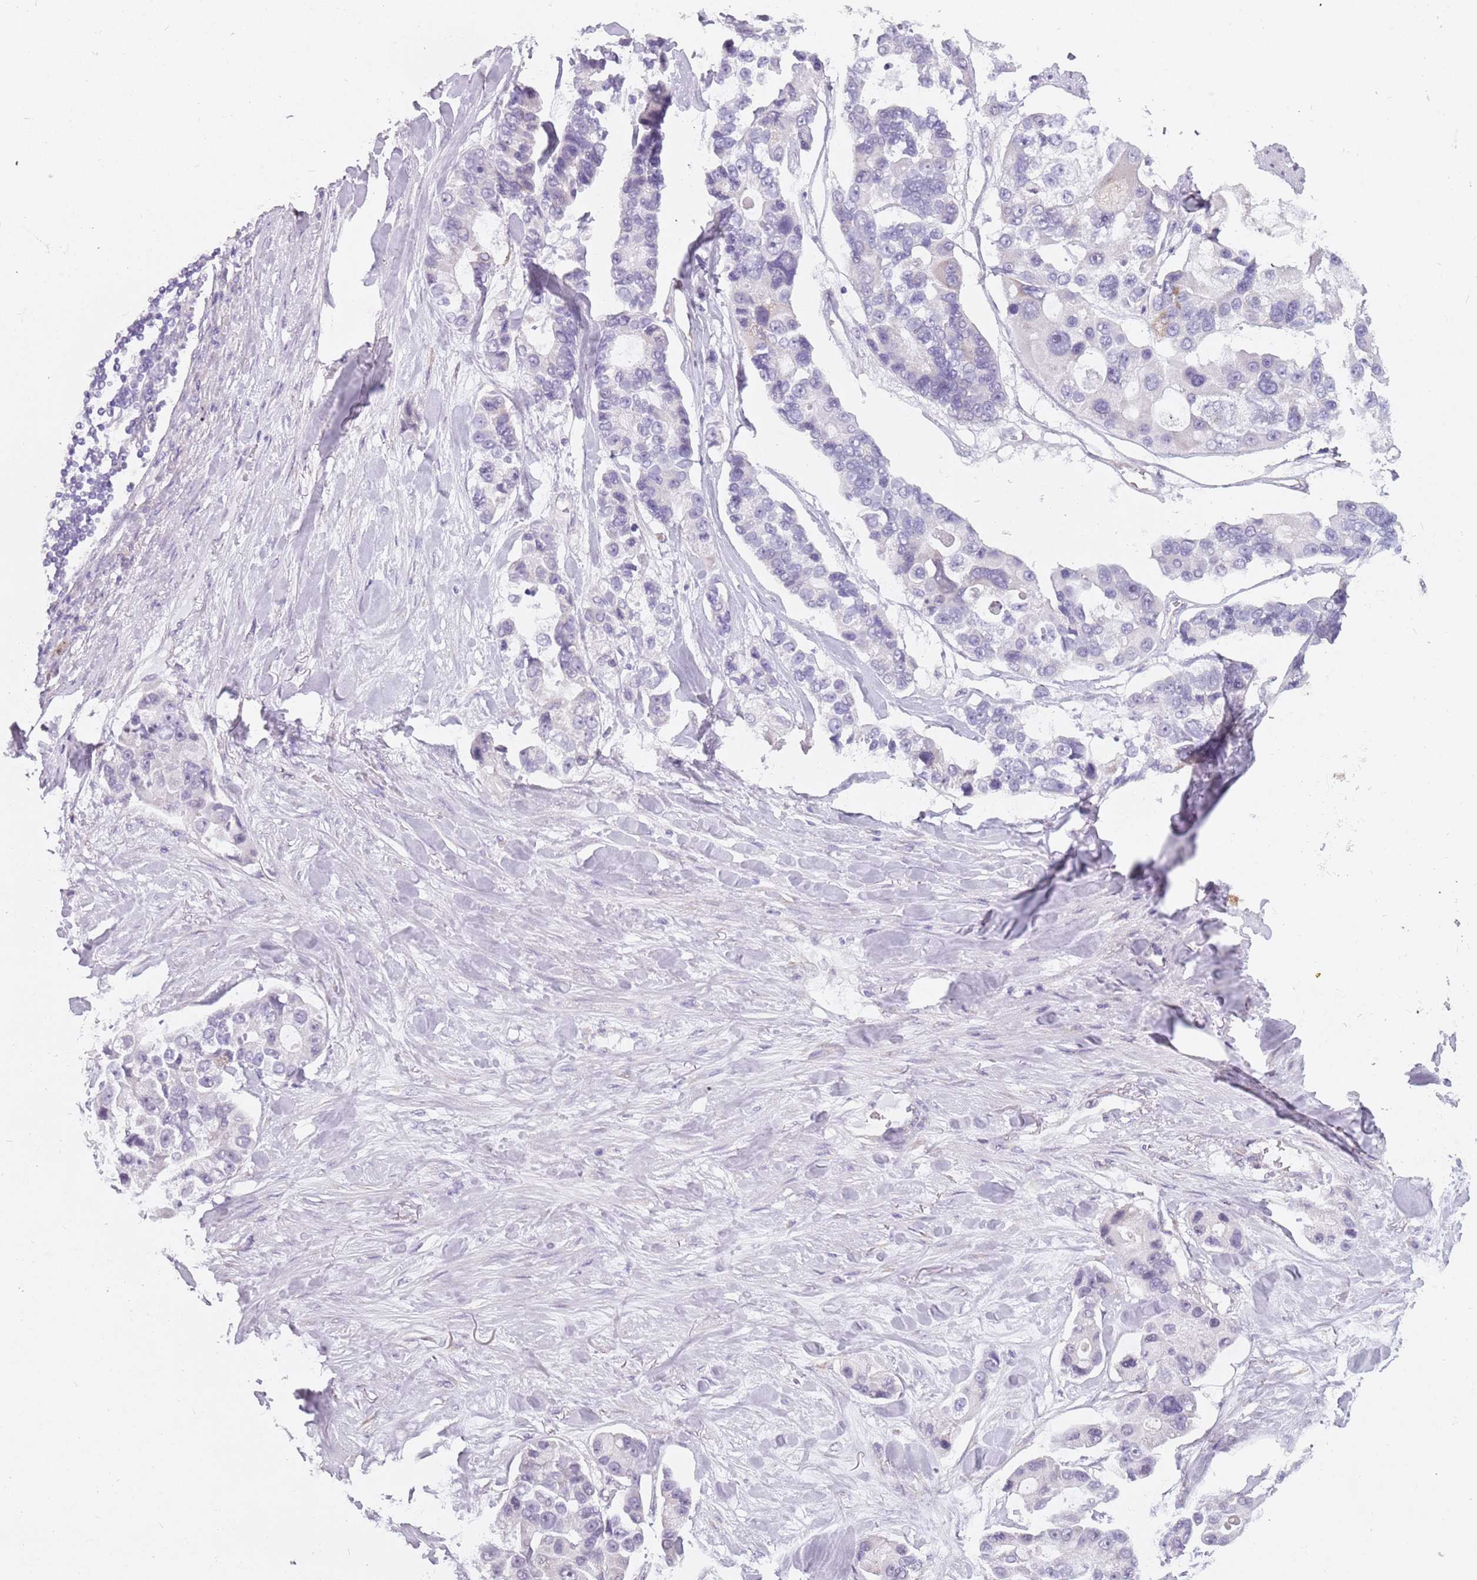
{"staining": {"intensity": "negative", "quantity": "none", "location": "none"}, "tissue": "lung cancer", "cell_type": "Tumor cells", "image_type": "cancer", "snomed": [{"axis": "morphology", "description": "Adenocarcinoma, NOS"}, {"axis": "topography", "description": "Lung"}], "caption": "This is an IHC photomicrograph of lung adenocarcinoma. There is no positivity in tumor cells.", "gene": "DDX4", "patient": {"sex": "female", "age": 54}}